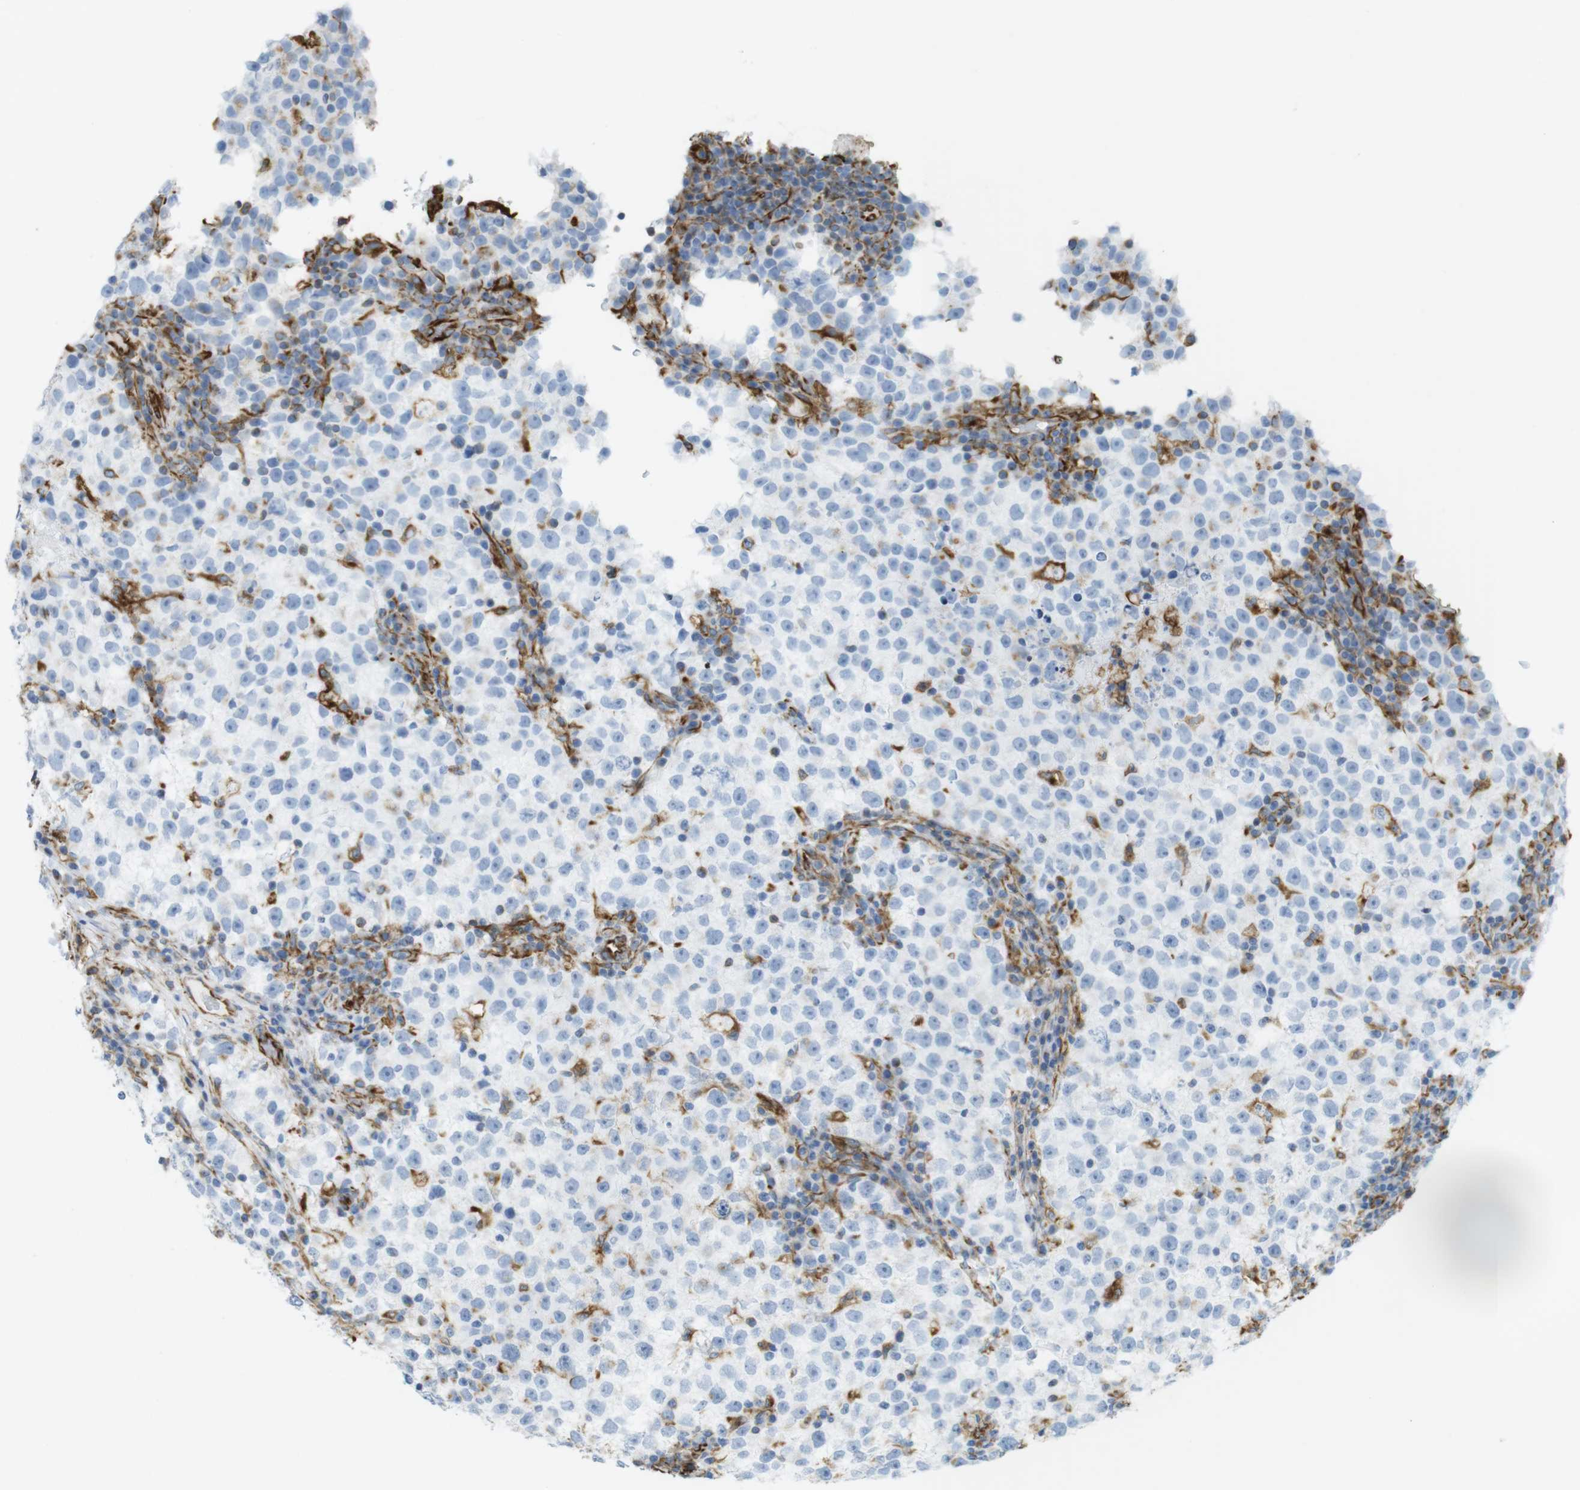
{"staining": {"intensity": "negative", "quantity": "none", "location": "none"}, "tissue": "testis cancer", "cell_type": "Tumor cells", "image_type": "cancer", "snomed": [{"axis": "morphology", "description": "Seminoma, NOS"}, {"axis": "topography", "description": "Testis"}], "caption": "IHC photomicrograph of neoplastic tissue: testis seminoma stained with DAB (3,3'-diaminobenzidine) demonstrates no significant protein positivity in tumor cells. (Brightfield microscopy of DAB immunohistochemistry at high magnification).", "gene": "MS4A10", "patient": {"sex": "male", "age": 22}}